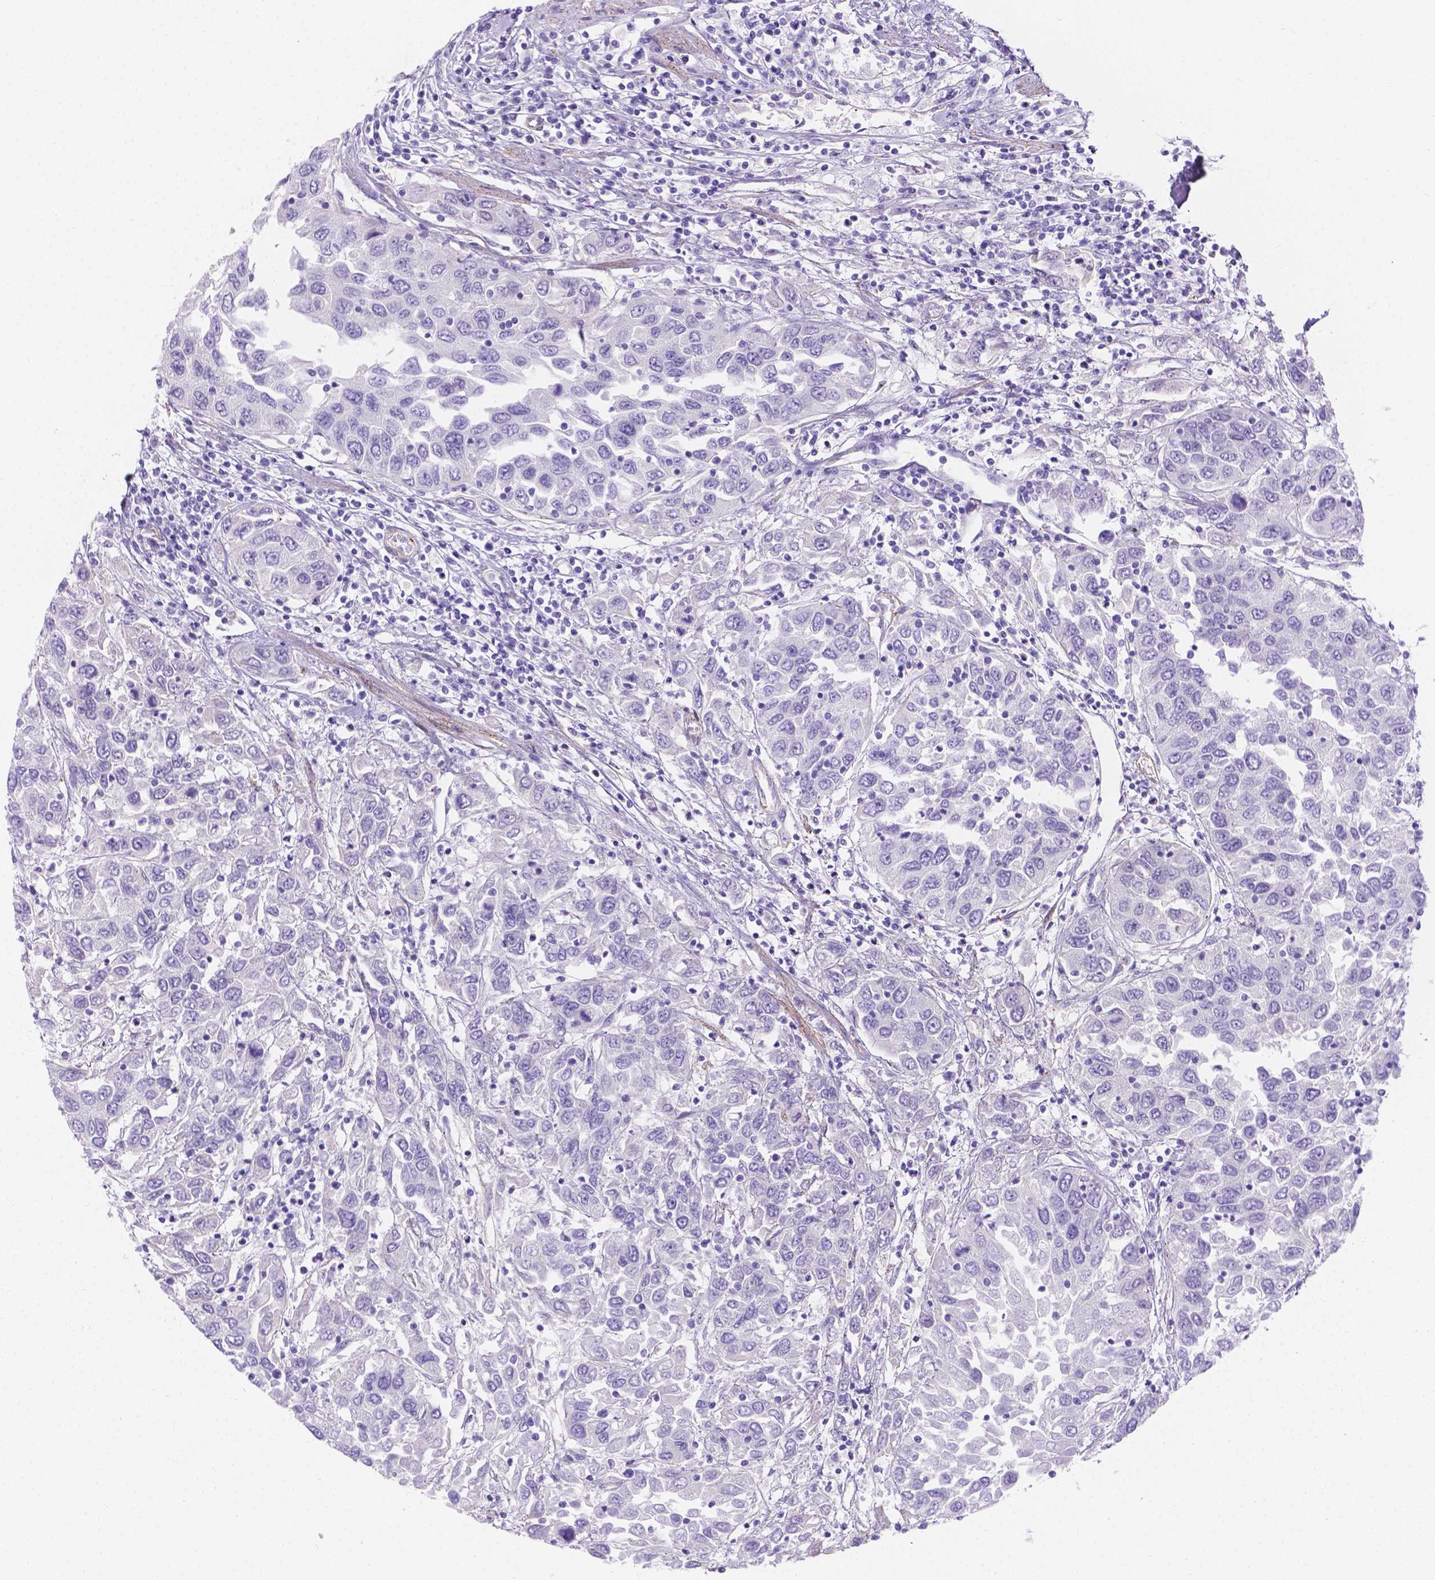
{"staining": {"intensity": "negative", "quantity": "none", "location": "none"}, "tissue": "urothelial cancer", "cell_type": "Tumor cells", "image_type": "cancer", "snomed": [{"axis": "morphology", "description": "Urothelial carcinoma, High grade"}, {"axis": "topography", "description": "Urinary bladder"}], "caption": "High magnification brightfield microscopy of urothelial cancer stained with DAB (3,3'-diaminobenzidine) (brown) and counterstained with hematoxylin (blue): tumor cells show no significant expression. (Brightfield microscopy of DAB IHC at high magnification).", "gene": "SLC40A1", "patient": {"sex": "male", "age": 76}}